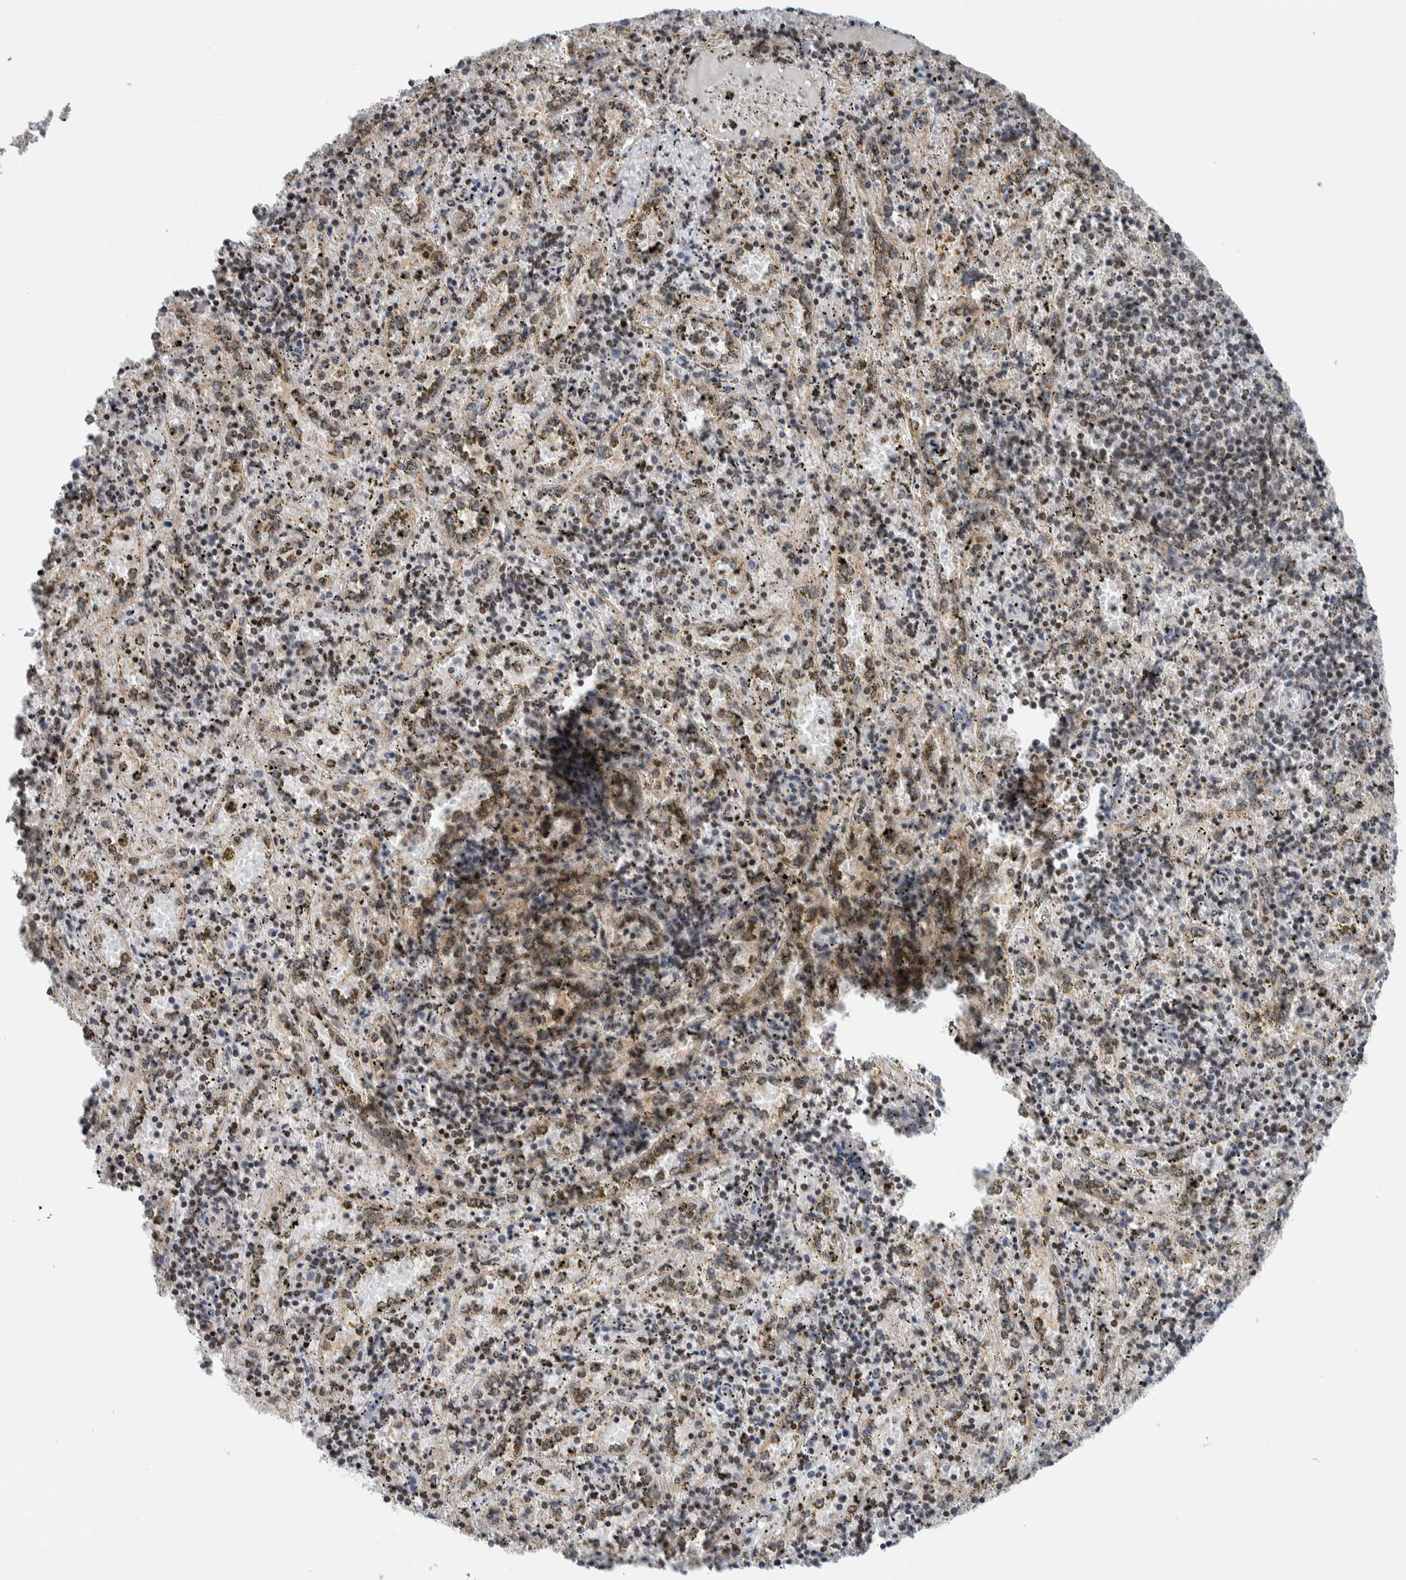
{"staining": {"intensity": "weak", "quantity": "25%-75%", "location": "nuclear"}, "tissue": "spleen", "cell_type": "Cells in red pulp", "image_type": "normal", "snomed": [{"axis": "morphology", "description": "Normal tissue, NOS"}, {"axis": "topography", "description": "Spleen"}], "caption": "Human spleen stained with a brown dye demonstrates weak nuclear positive expression in about 25%-75% of cells in red pulp.", "gene": "NPLOC4", "patient": {"sex": "male", "age": 11}}